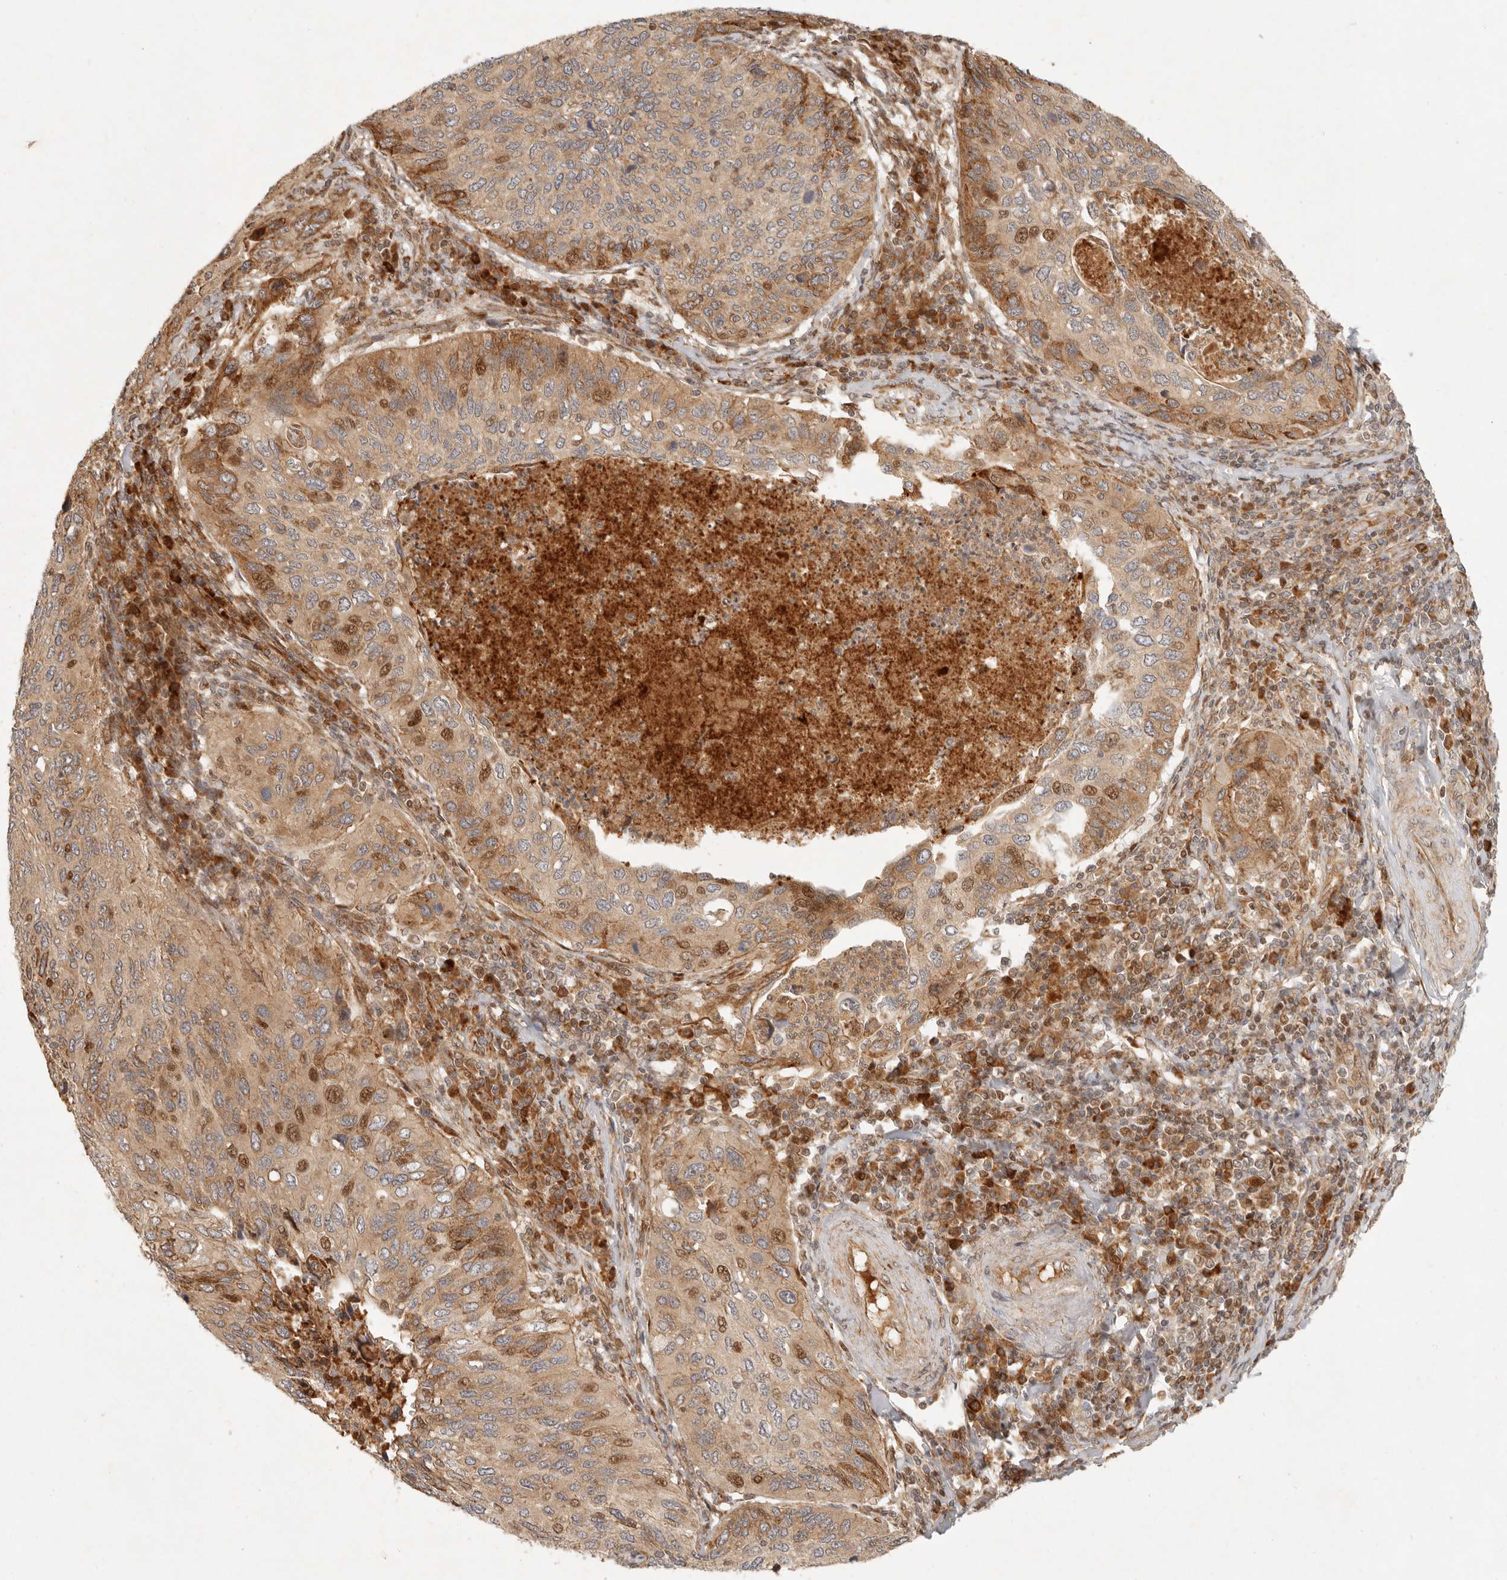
{"staining": {"intensity": "moderate", "quantity": ">75%", "location": "cytoplasmic/membranous,nuclear"}, "tissue": "cervical cancer", "cell_type": "Tumor cells", "image_type": "cancer", "snomed": [{"axis": "morphology", "description": "Squamous cell carcinoma, NOS"}, {"axis": "topography", "description": "Cervix"}], "caption": "Protein staining by IHC demonstrates moderate cytoplasmic/membranous and nuclear positivity in about >75% of tumor cells in cervical cancer (squamous cell carcinoma).", "gene": "KLHL38", "patient": {"sex": "female", "age": 38}}